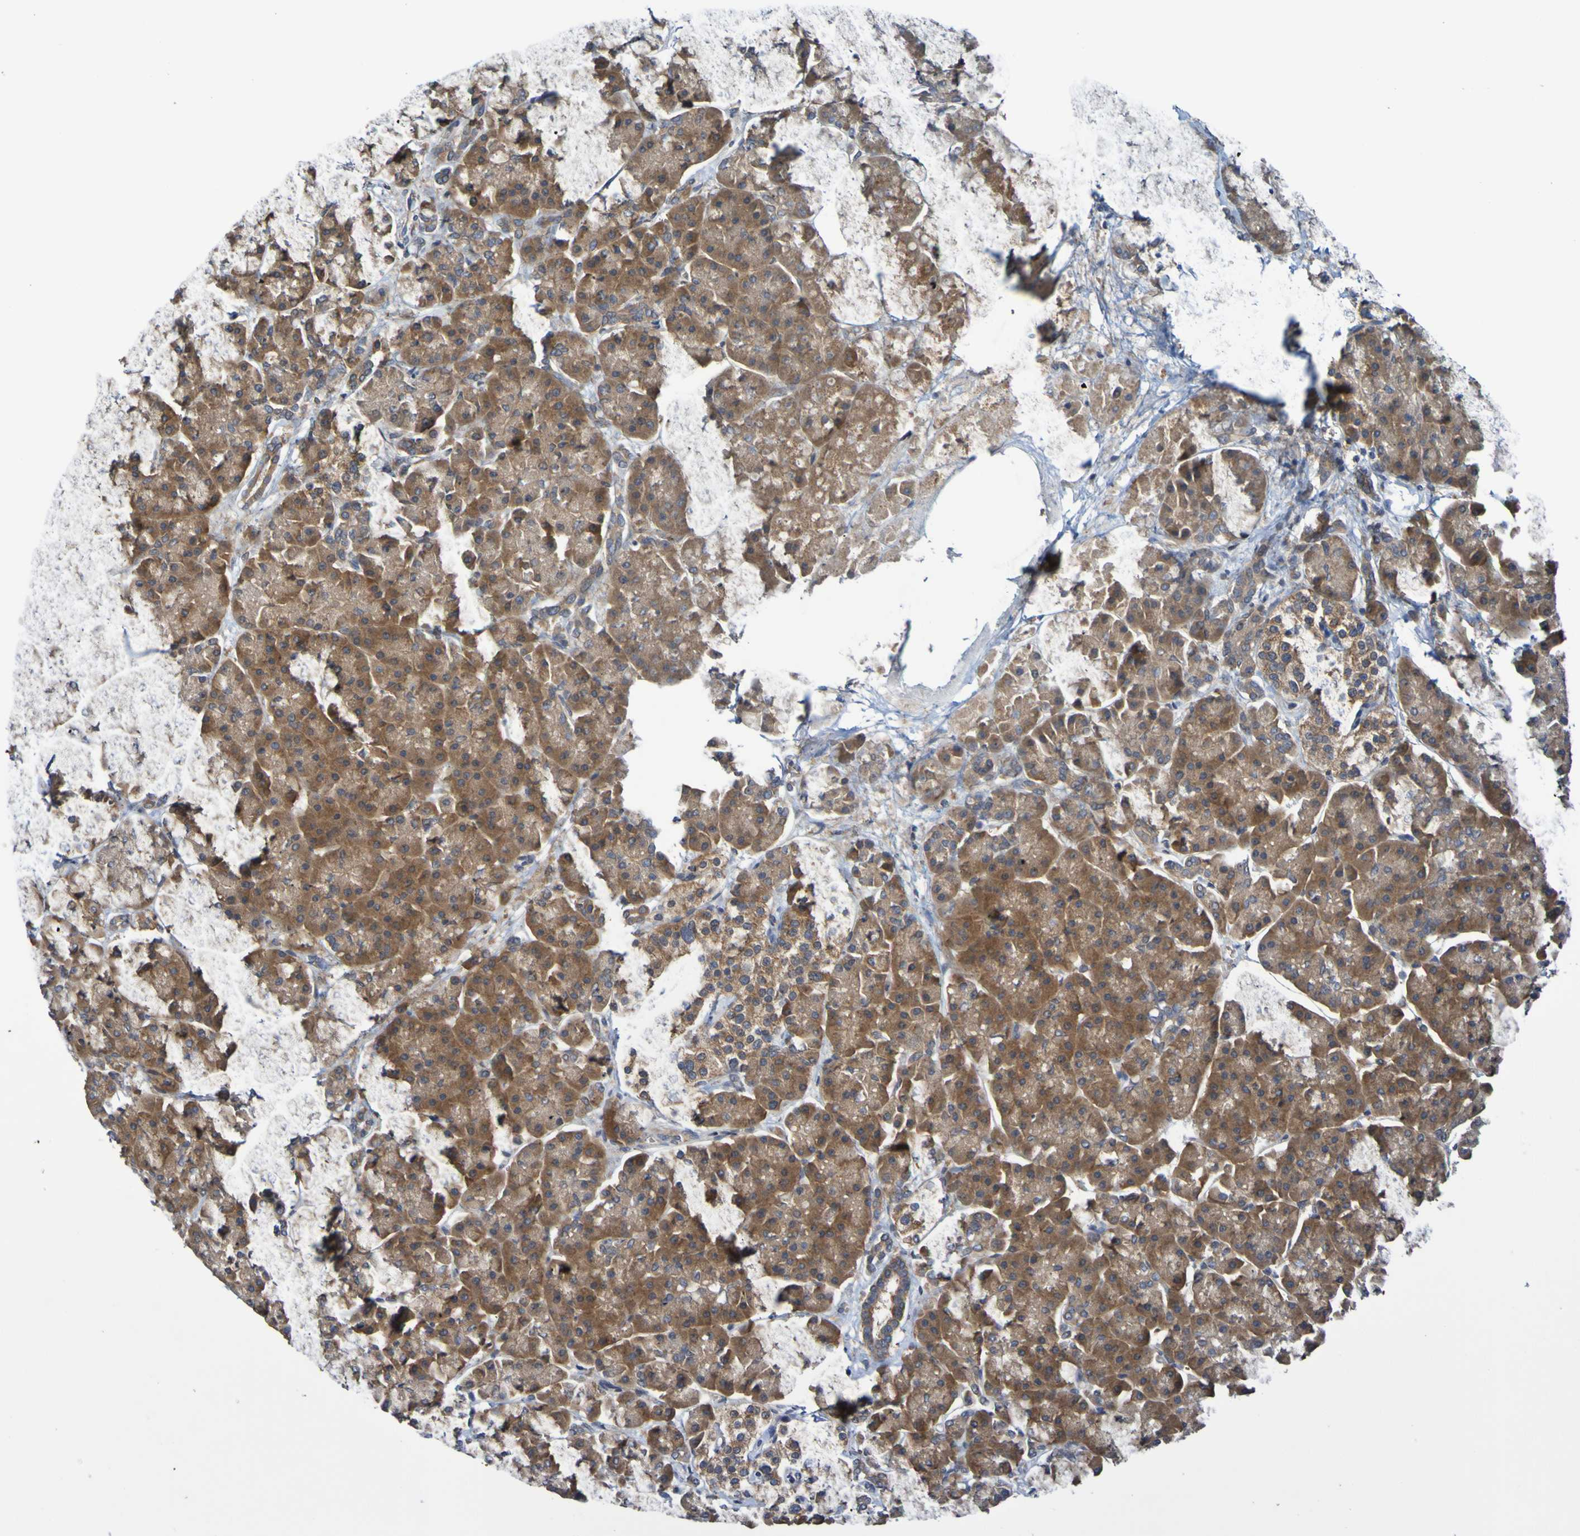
{"staining": {"intensity": "moderate", "quantity": ">75%", "location": "cytoplasmic/membranous"}, "tissue": "pancreas", "cell_type": "Exocrine glandular cells", "image_type": "normal", "snomed": [{"axis": "morphology", "description": "Normal tissue, NOS"}, {"axis": "topography", "description": "Pancreas"}], "caption": "High-magnification brightfield microscopy of benign pancreas stained with DAB (brown) and counterstained with hematoxylin (blue). exocrine glandular cells exhibit moderate cytoplasmic/membranous positivity is present in about>75% of cells.", "gene": "SDK1", "patient": {"sex": "female", "age": 70}}